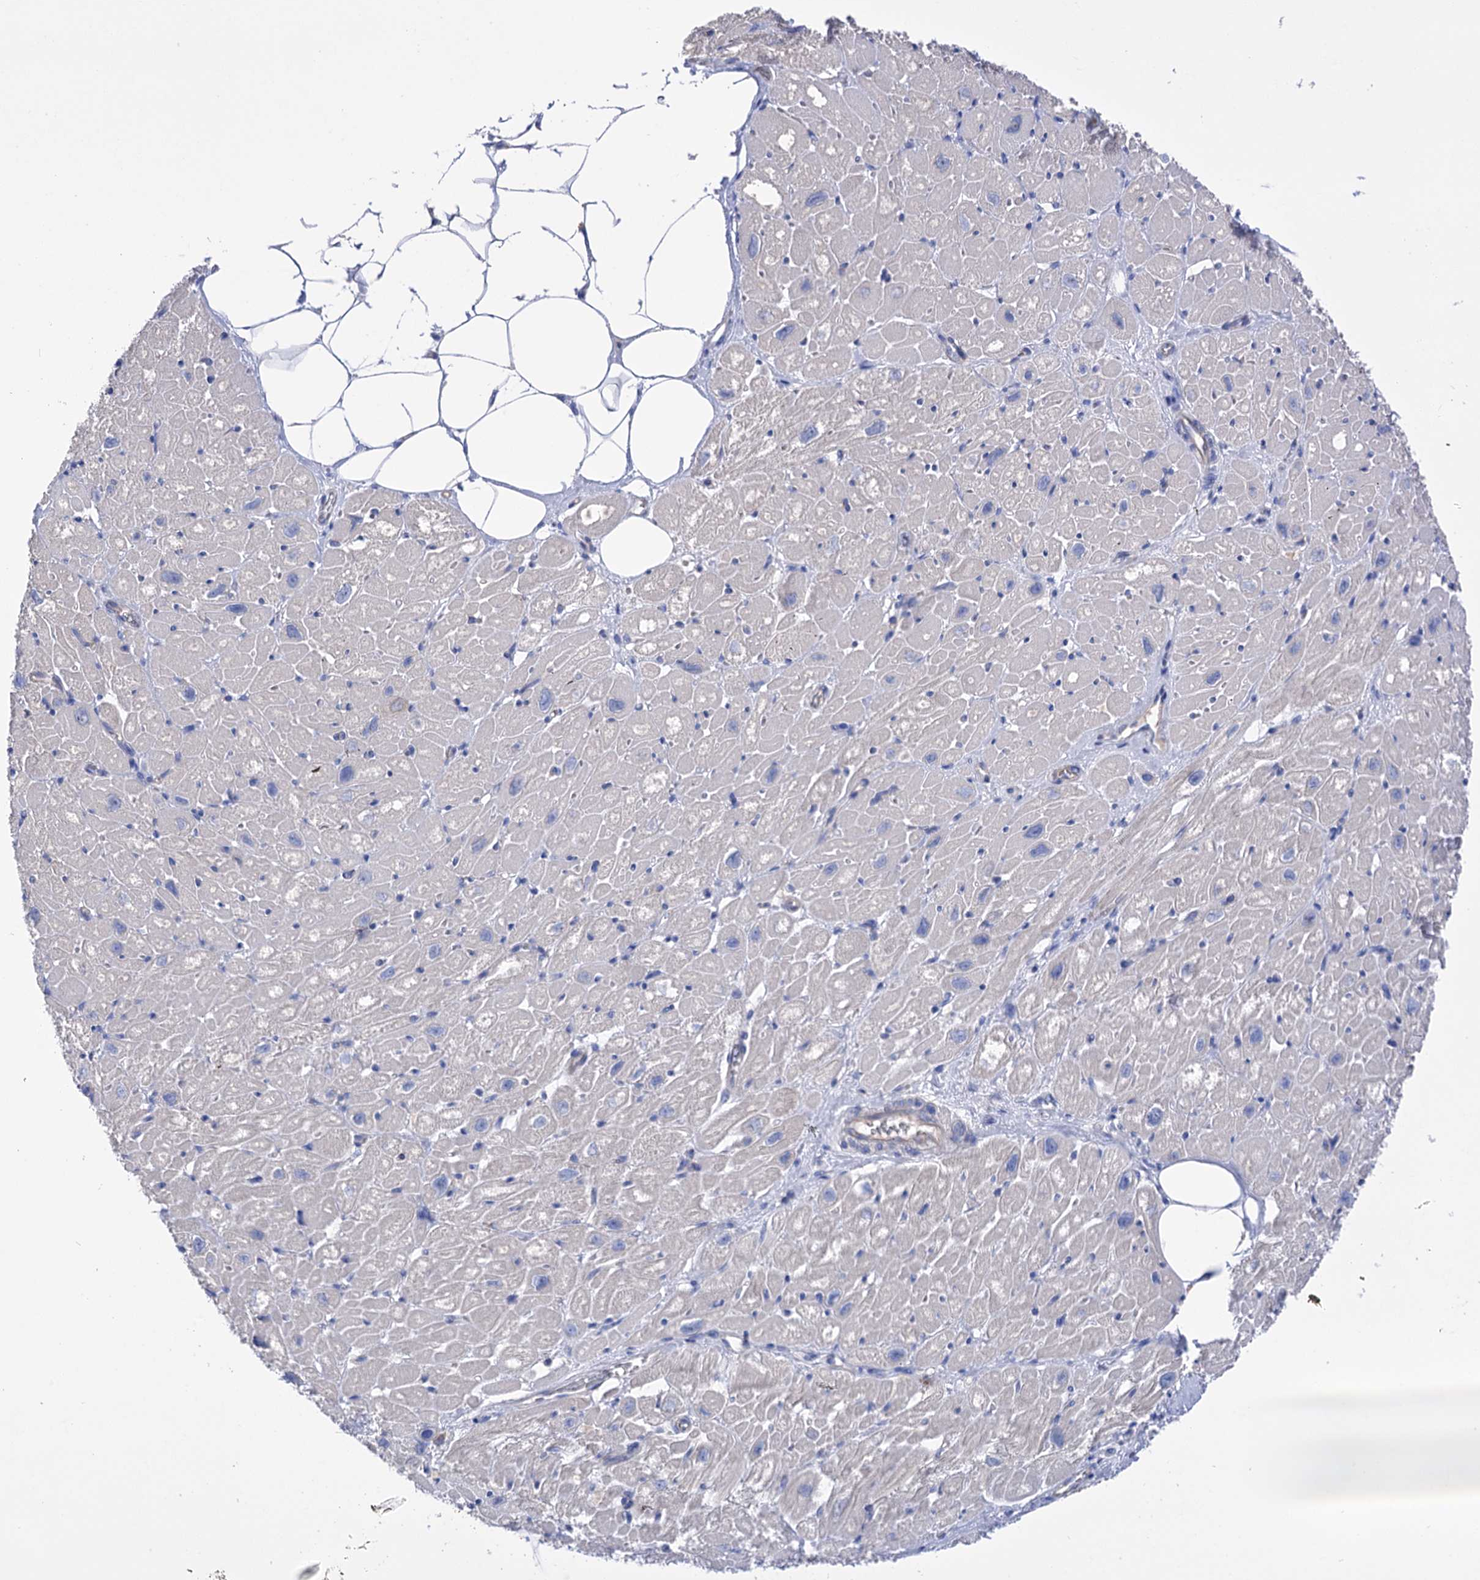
{"staining": {"intensity": "negative", "quantity": "none", "location": "none"}, "tissue": "heart muscle", "cell_type": "Cardiomyocytes", "image_type": "normal", "snomed": [{"axis": "morphology", "description": "Normal tissue, NOS"}, {"axis": "topography", "description": "Heart"}], "caption": "Protein analysis of unremarkable heart muscle displays no significant positivity in cardiomyocytes.", "gene": "BBS4", "patient": {"sex": "male", "age": 50}}